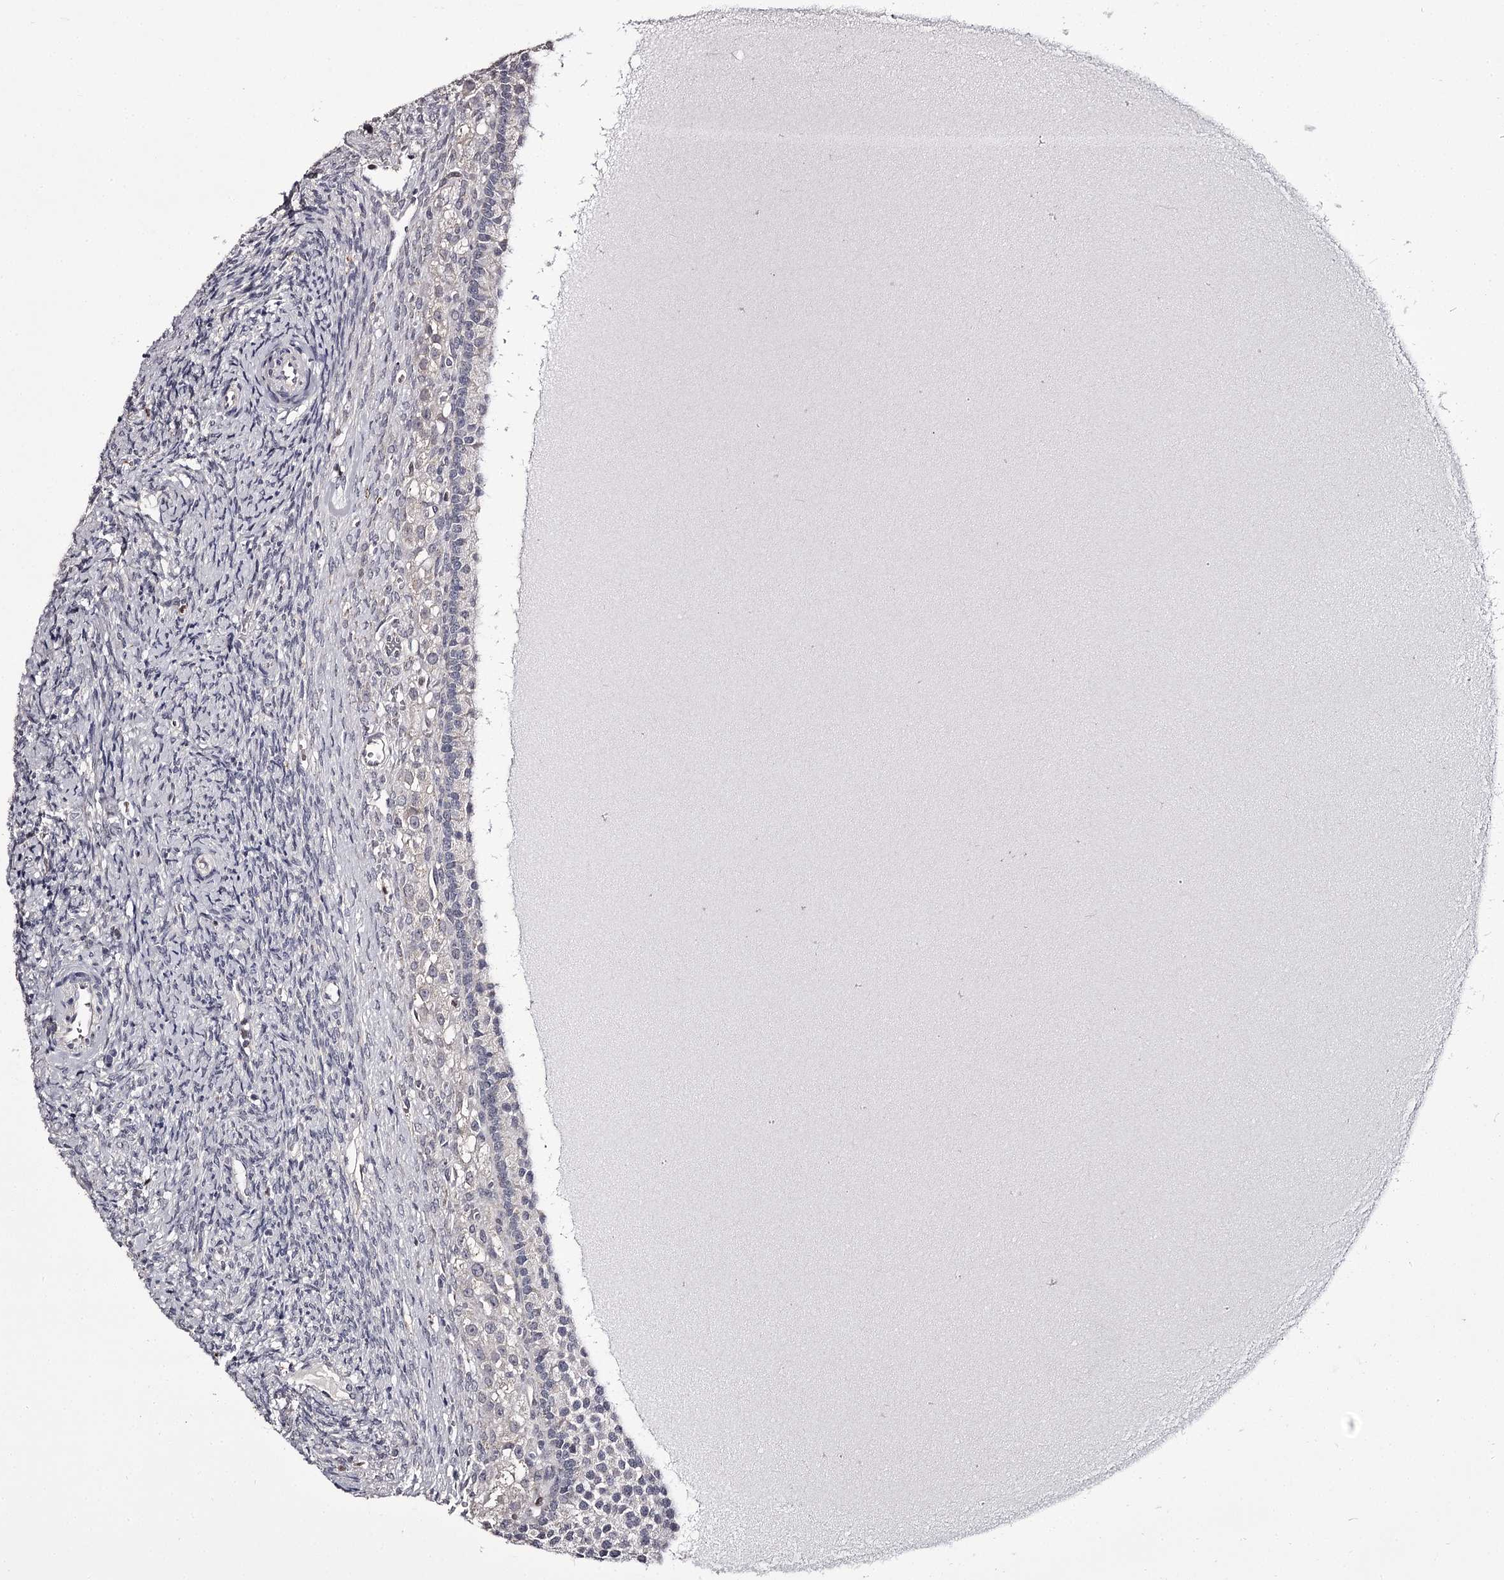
{"staining": {"intensity": "negative", "quantity": "none", "location": "none"}, "tissue": "ovary", "cell_type": "Follicle cells", "image_type": "normal", "snomed": [{"axis": "morphology", "description": "Normal tissue, NOS"}, {"axis": "topography", "description": "Ovary"}], "caption": "DAB immunohistochemical staining of benign human ovary exhibits no significant expression in follicle cells.", "gene": "SLC32A1", "patient": {"sex": "female", "age": 41}}